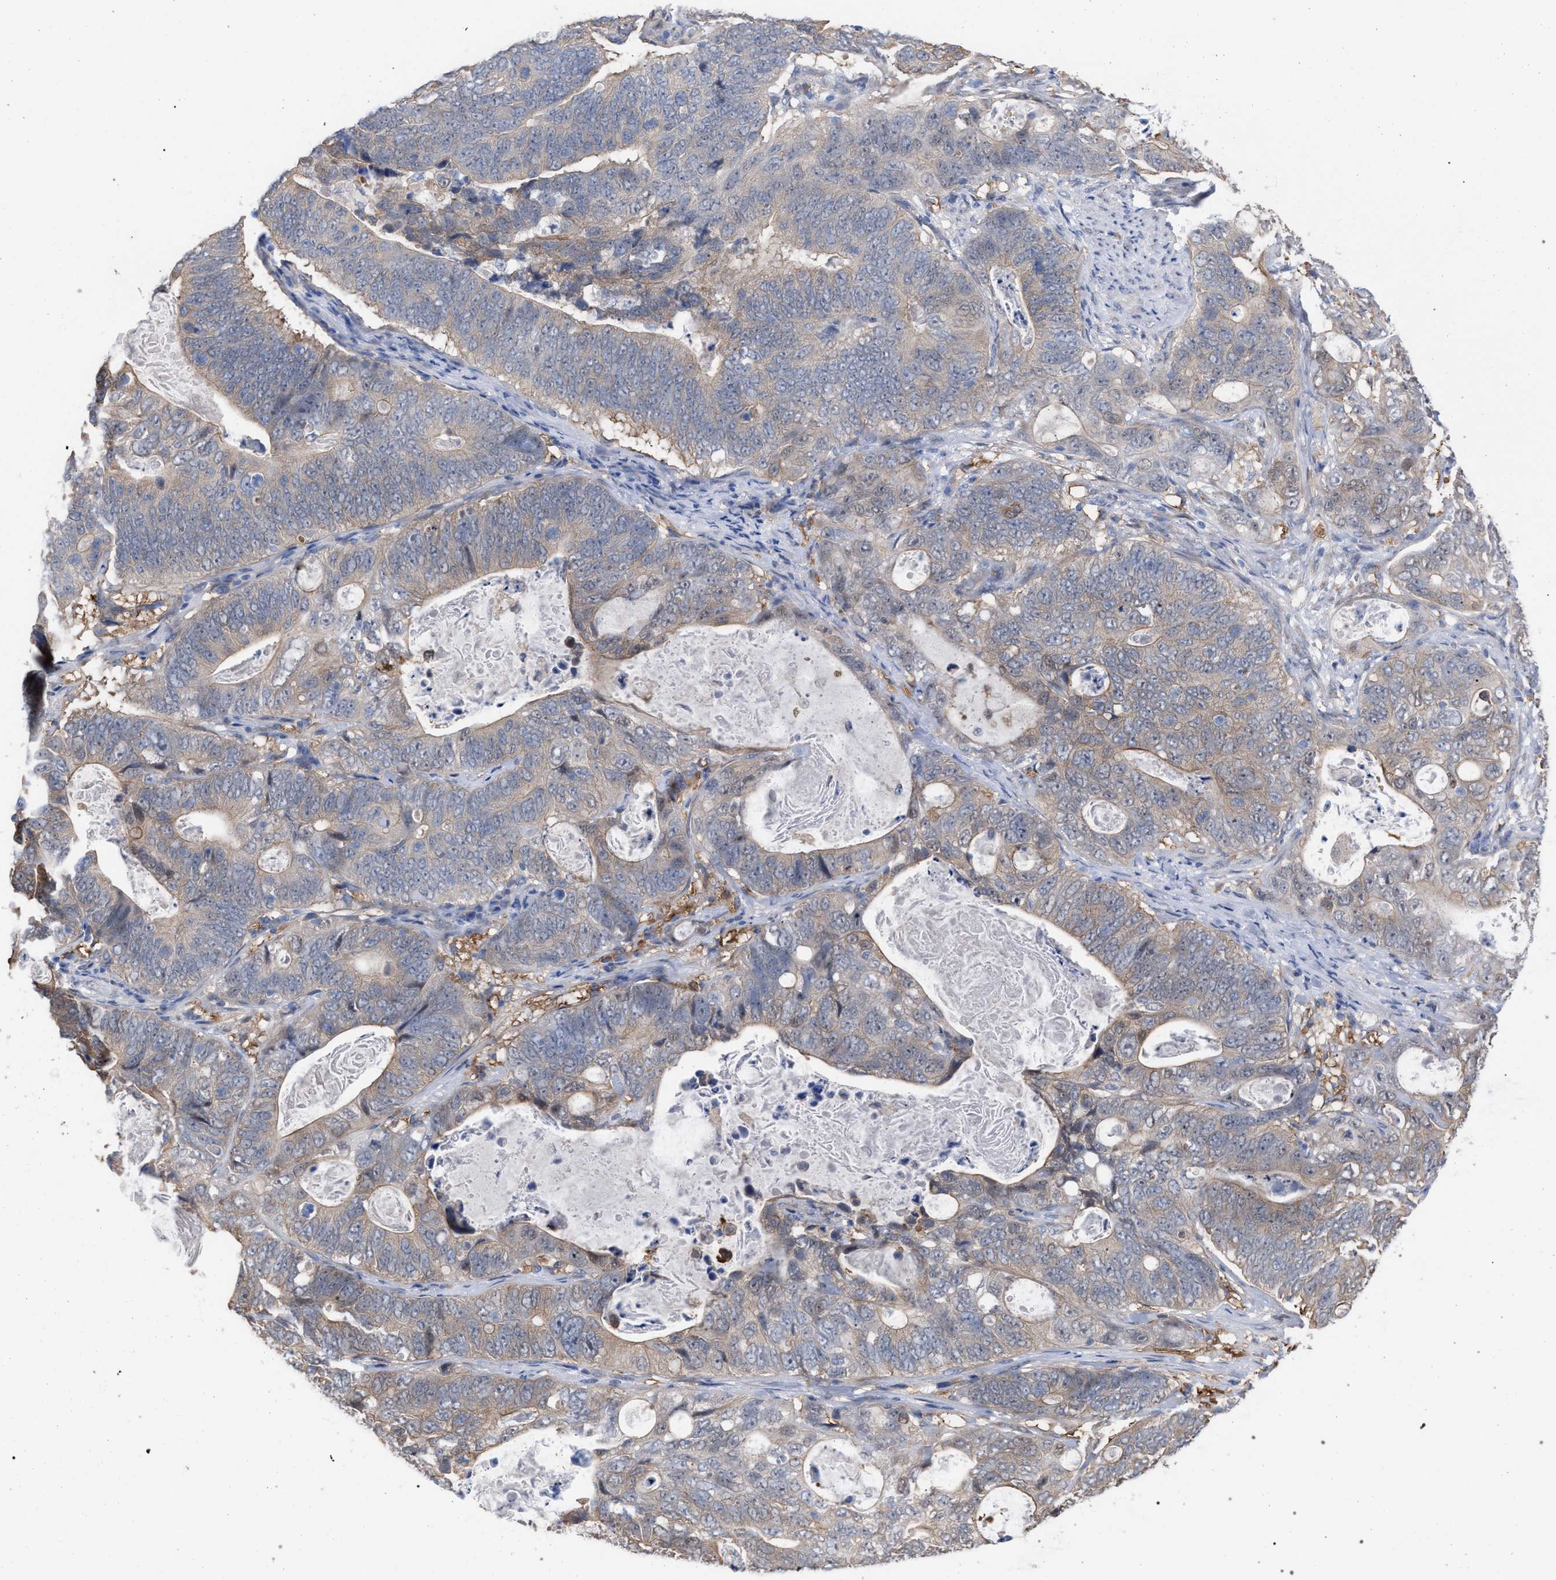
{"staining": {"intensity": "weak", "quantity": ">75%", "location": "cytoplasmic/membranous"}, "tissue": "stomach cancer", "cell_type": "Tumor cells", "image_type": "cancer", "snomed": [{"axis": "morphology", "description": "Normal tissue, NOS"}, {"axis": "morphology", "description": "Adenocarcinoma, NOS"}, {"axis": "topography", "description": "Stomach"}], "caption": "A high-resolution image shows immunohistochemistry staining of stomach cancer, which reveals weak cytoplasmic/membranous expression in approximately >75% of tumor cells.", "gene": "FHOD3", "patient": {"sex": "female", "age": 89}}